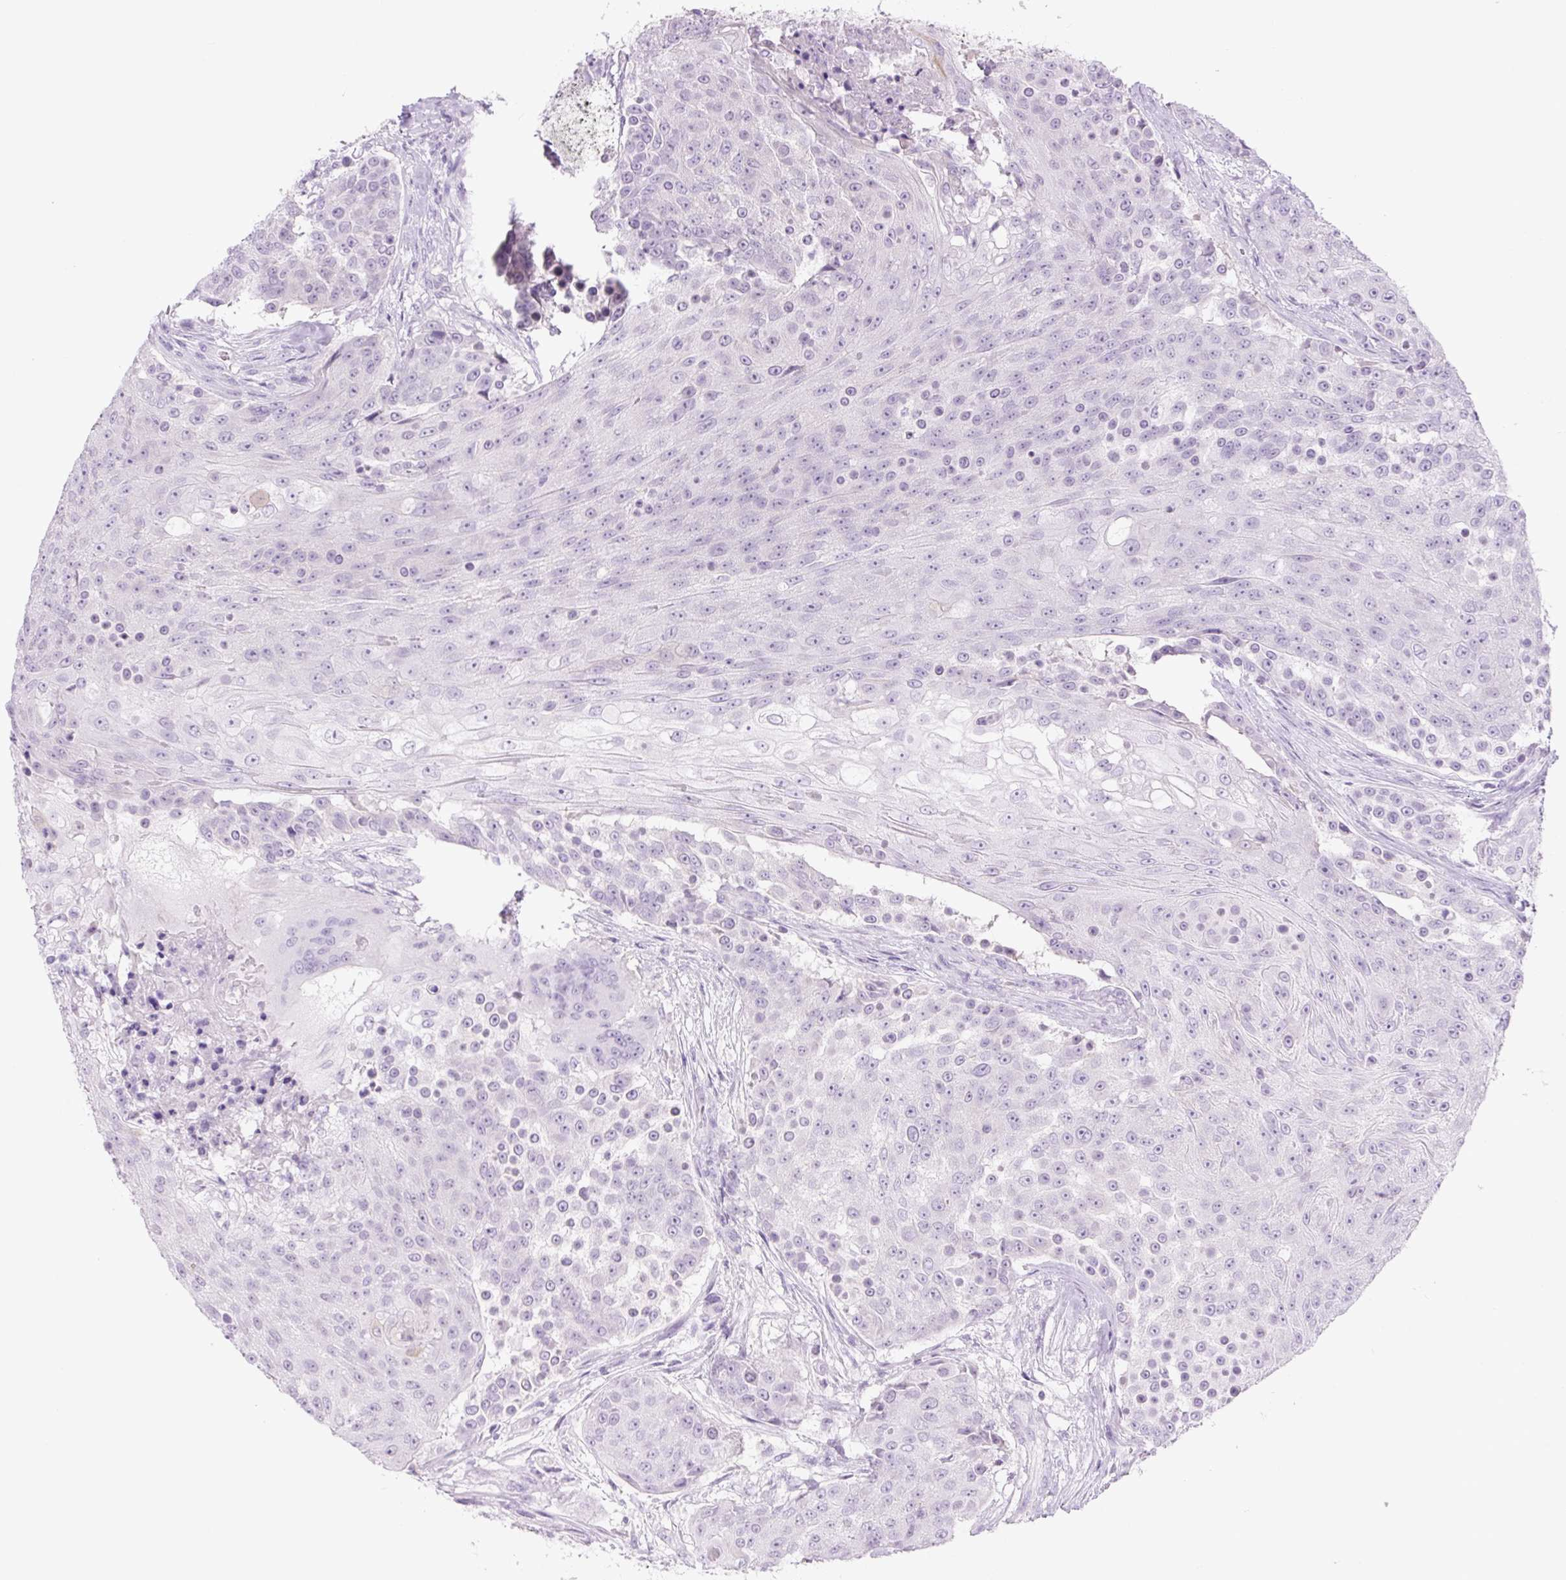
{"staining": {"intensity": "negative", "quantity": "none", "location": "none"}, "tissue": "urothelial cancer", "cell_type": "Tumor cells", "image_type": "cancer", "snomed": [{"axis": "morphology", "description": "Urothelial carcinoma, High grade"}, {"axis": "topography", "description": "Urinary bladder"}], "caption": "Urothelial cancer stained for a protein using IHC exhibits no staining tumor cells.", "gene": "COL9A2", "patient": {"sex": "female", "age": 63}}